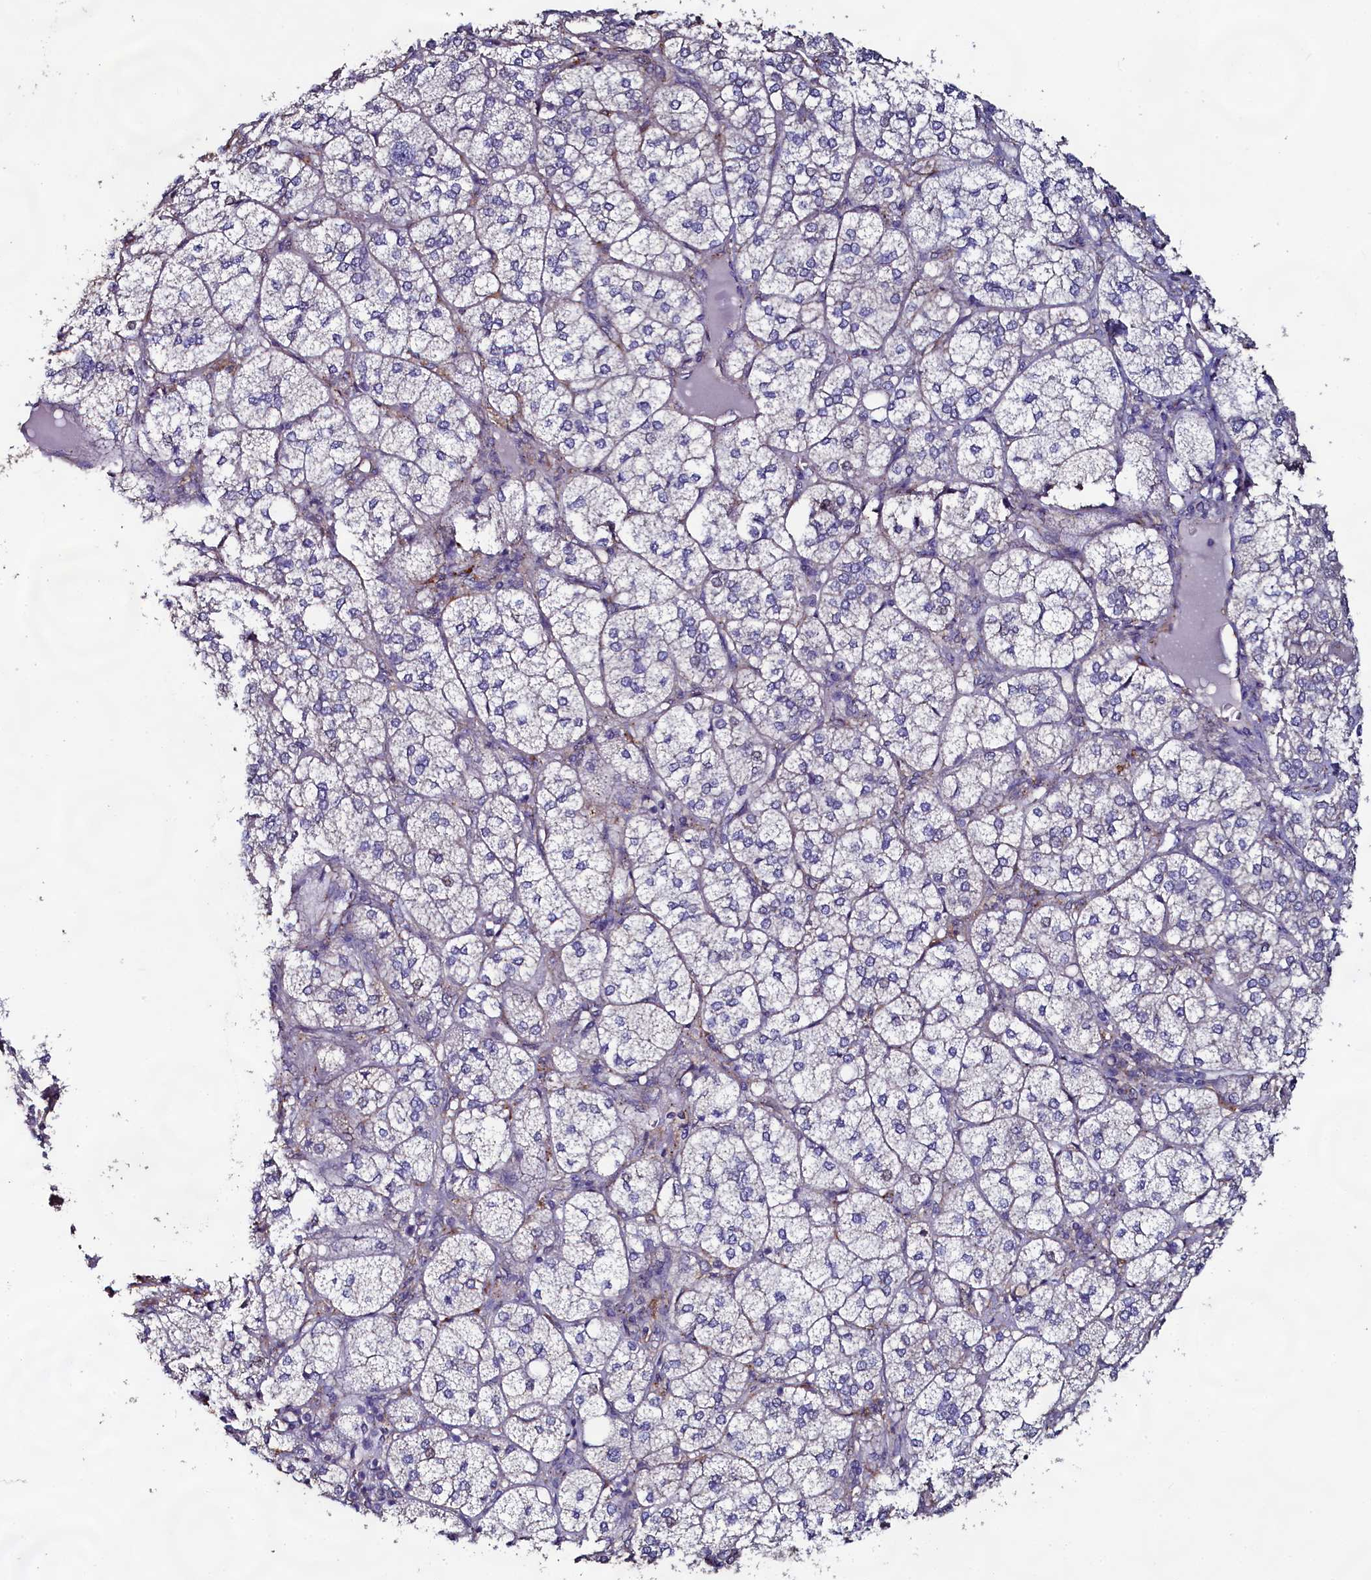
{"staining": {"intensity": "negative", "quantity": "none", "location": "none"}, "tissue": "adrenal gland", "cell_type": "Glandular cells", "image_type": "normal", "snomed": [{"axis": "morphology", "description": "Normal tissue, NOS"}, {"axis": "topography", "description": "Adrenal gland"}], "caption": "Glandular cells are negative for brown protein staining in normal adrenal gland. (IHC, brightfield microscopy, high magnification).", "gene": "USPL1", "patient": {"sex": "female", "age": 61}}